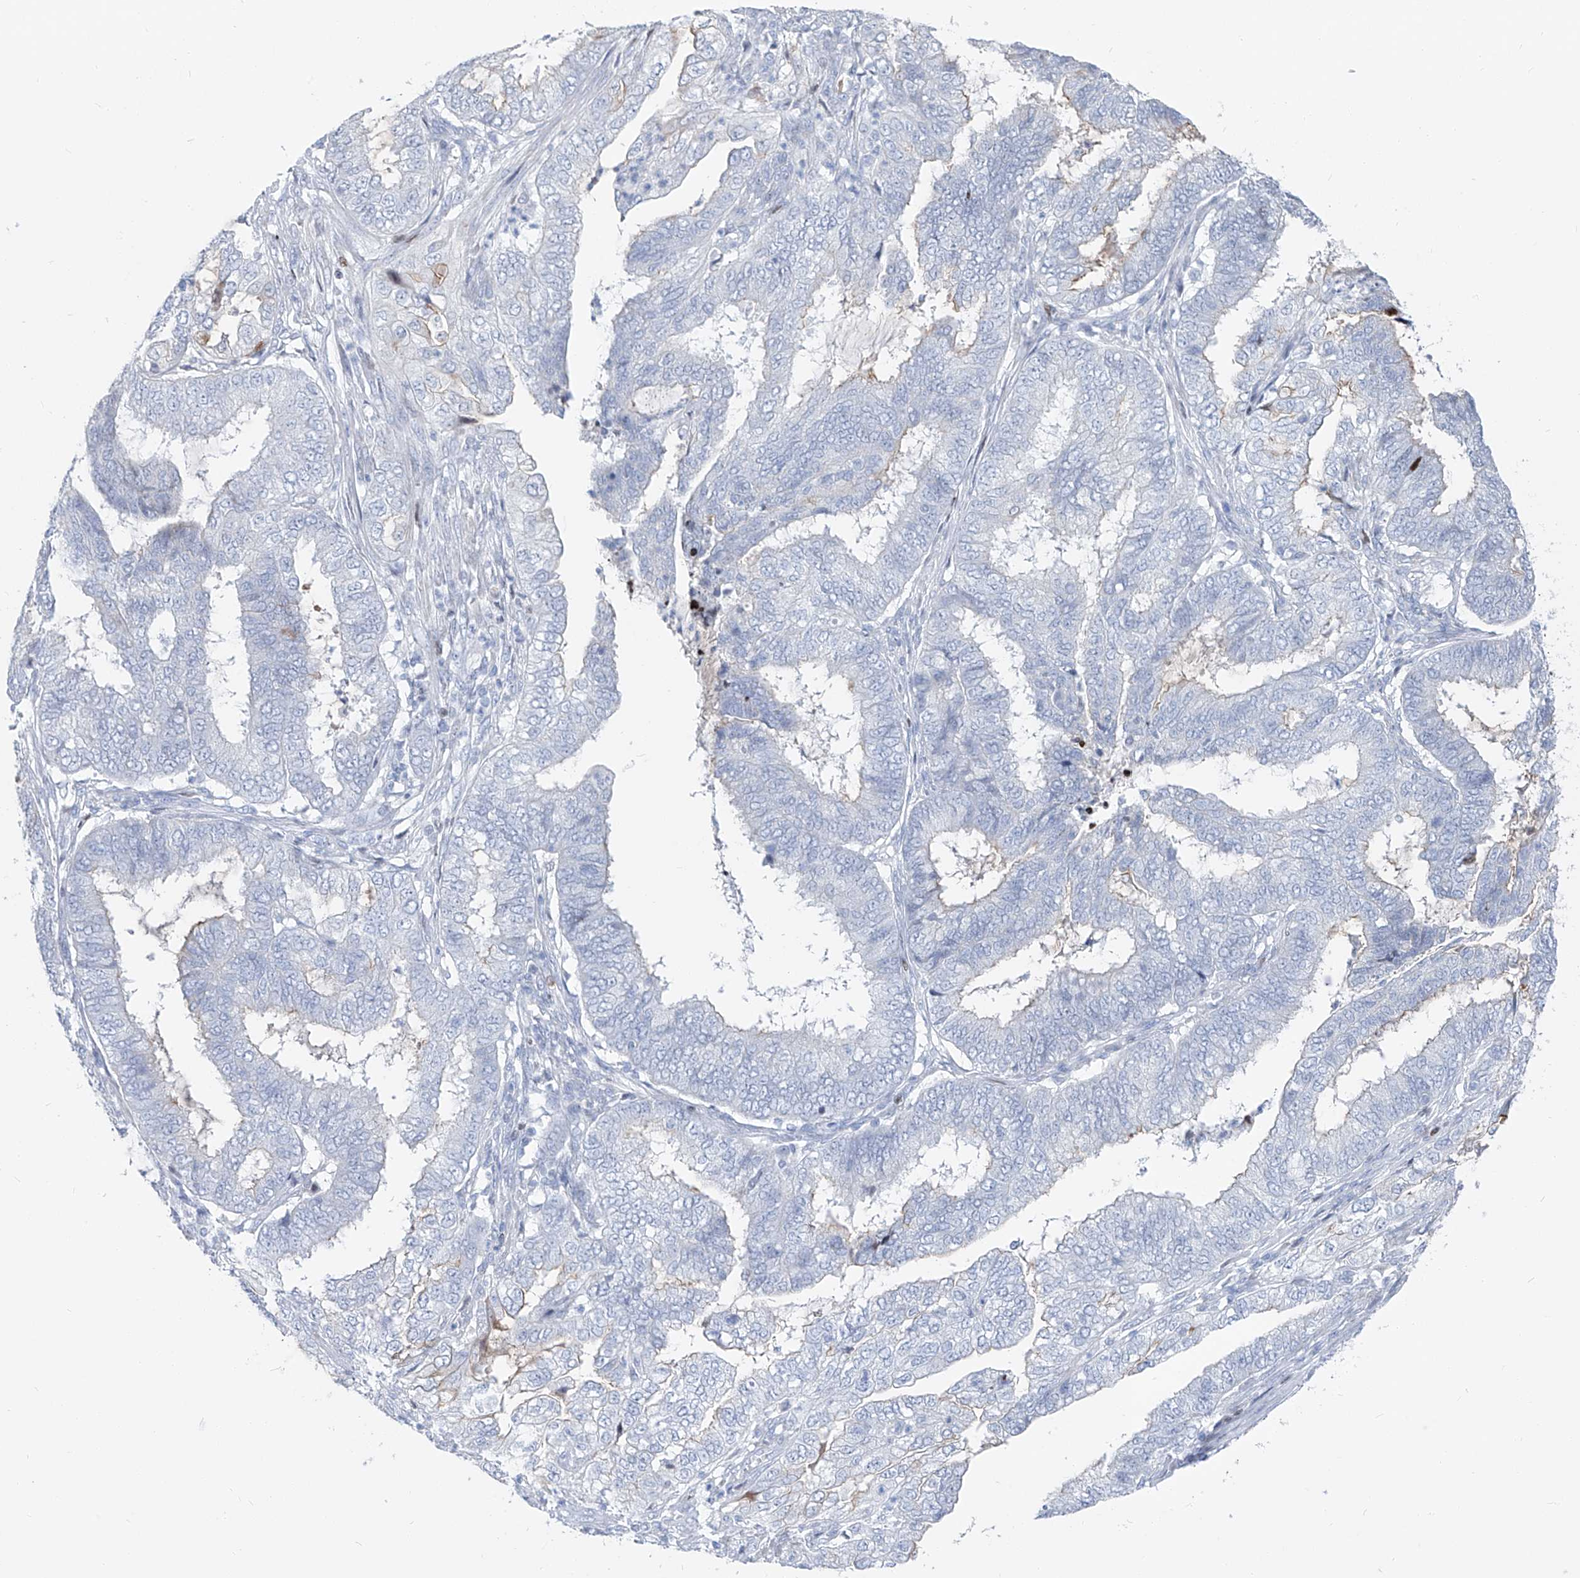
{"staining": {"intensity": "negative", "quantity": "none", "location": "none"}, "tissue": "endometrial cancer", "cell_type": "Tumor cells", "image_type": "cancer", "snomed": [{"axis": "morphology", "description": "Adenocarcinoma, NOS"}, {"axis": "topography", "description": "Endometrium"}], "caption": "Human endometrial cancer (adenocarcinoma) stained for a protein using immunohistochemistry (IHC) displays no expression in tumor cells.", "gene": "FRS3", "patient": {"sex": "female", "age": 51}}